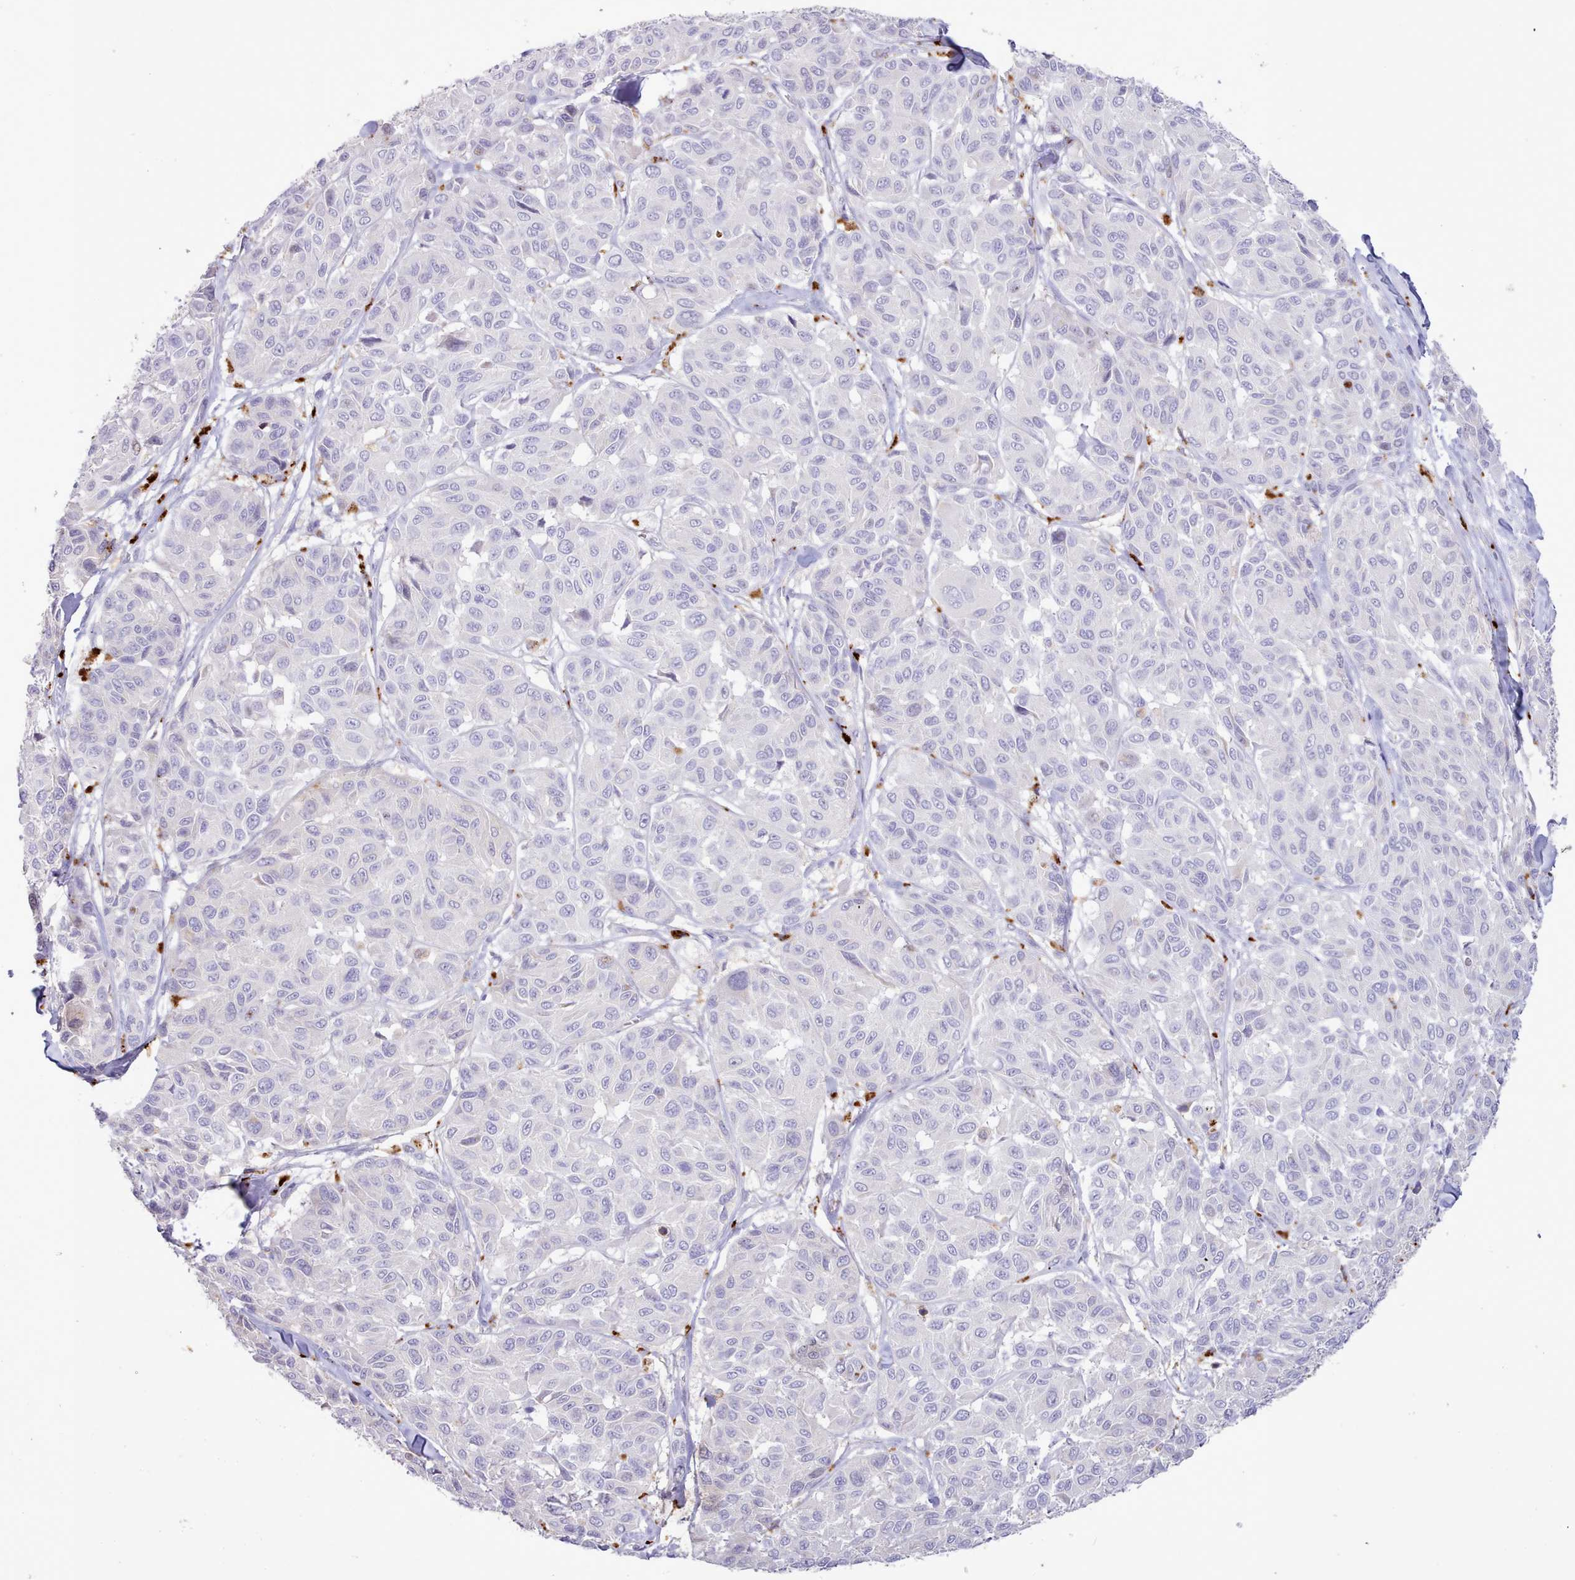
{"staining": {"intensity": "negative", "quantity": "none", "location": "none"}, "tissue": "melanoma", "cell_type": "Tumor cells", "image_type": "cancer", "snomed": [{"axis": "morphology", "description": "Malignant melanoma, NOS"}, {"axis": "topography", "description": "Skin"}], "caption": "Immunohistochemical staining of malignant melanoma exhibits no significant positivity in tumor cells.", "gene": "SRD5A1", "patient": {"sex": "female", "age": 66}}